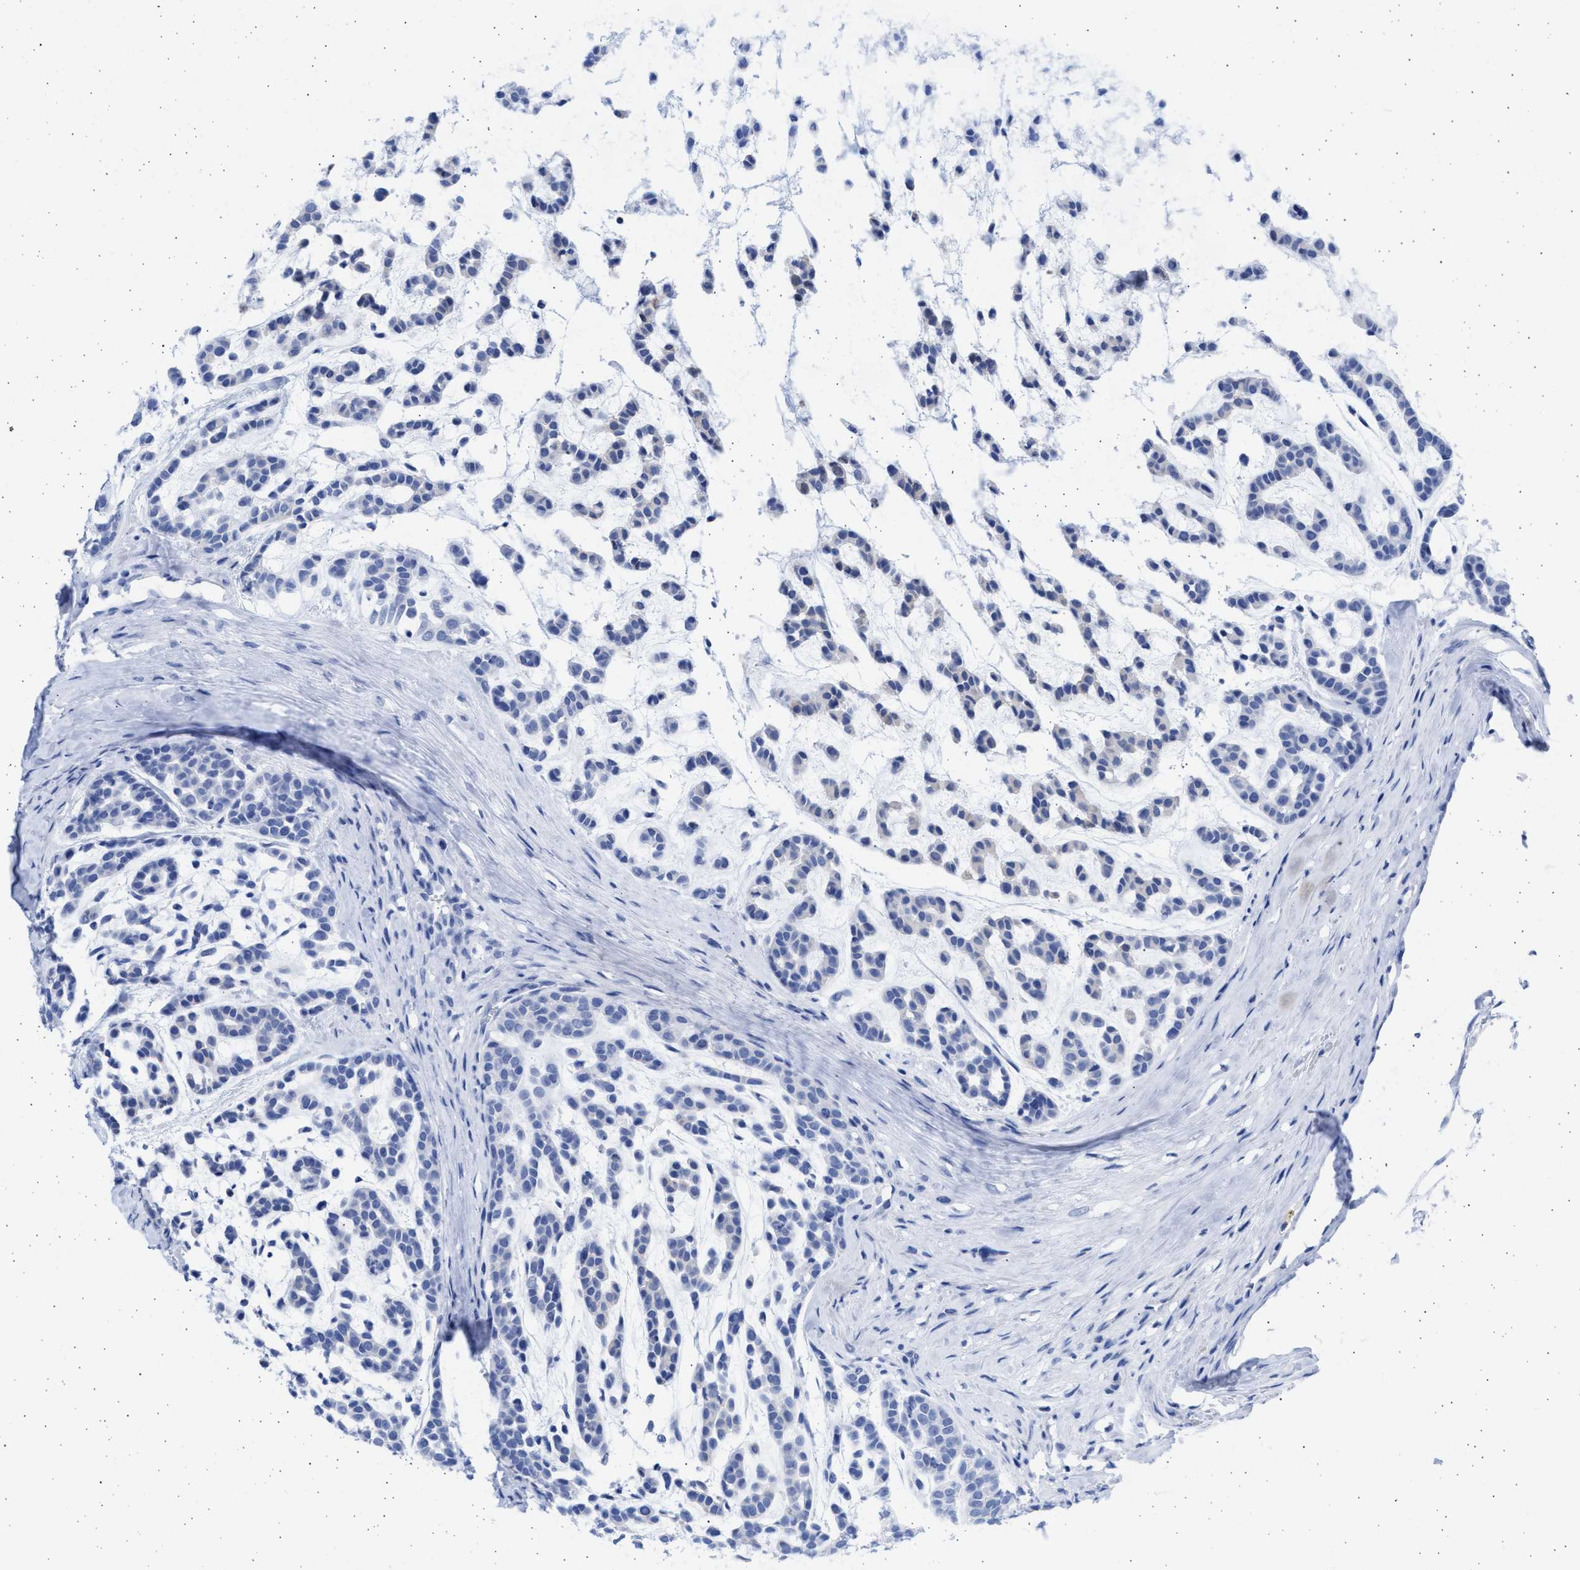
{"staining": {"intensity": "negative", "quantity": "none", "location": "none"}, "tissue": "head and neck cancer", "cell_type": "Tumor cells", "image_type": "cancer", "snomed": [{"axis": "morphology", "description": "Adenocarcinoma, NOS"}, {"axis": "morphology", "description": "Adenoma, NOS"}, {"axis": "topography", "description": "Head-Neck"}], "caption": "This is an immunohistochemistry (IHC) histopathology image of adenoma (head and neck). There is no expression in tumor cells.", "gene": "ALDOC", "patient": {"sex": "female", "age": 55}}